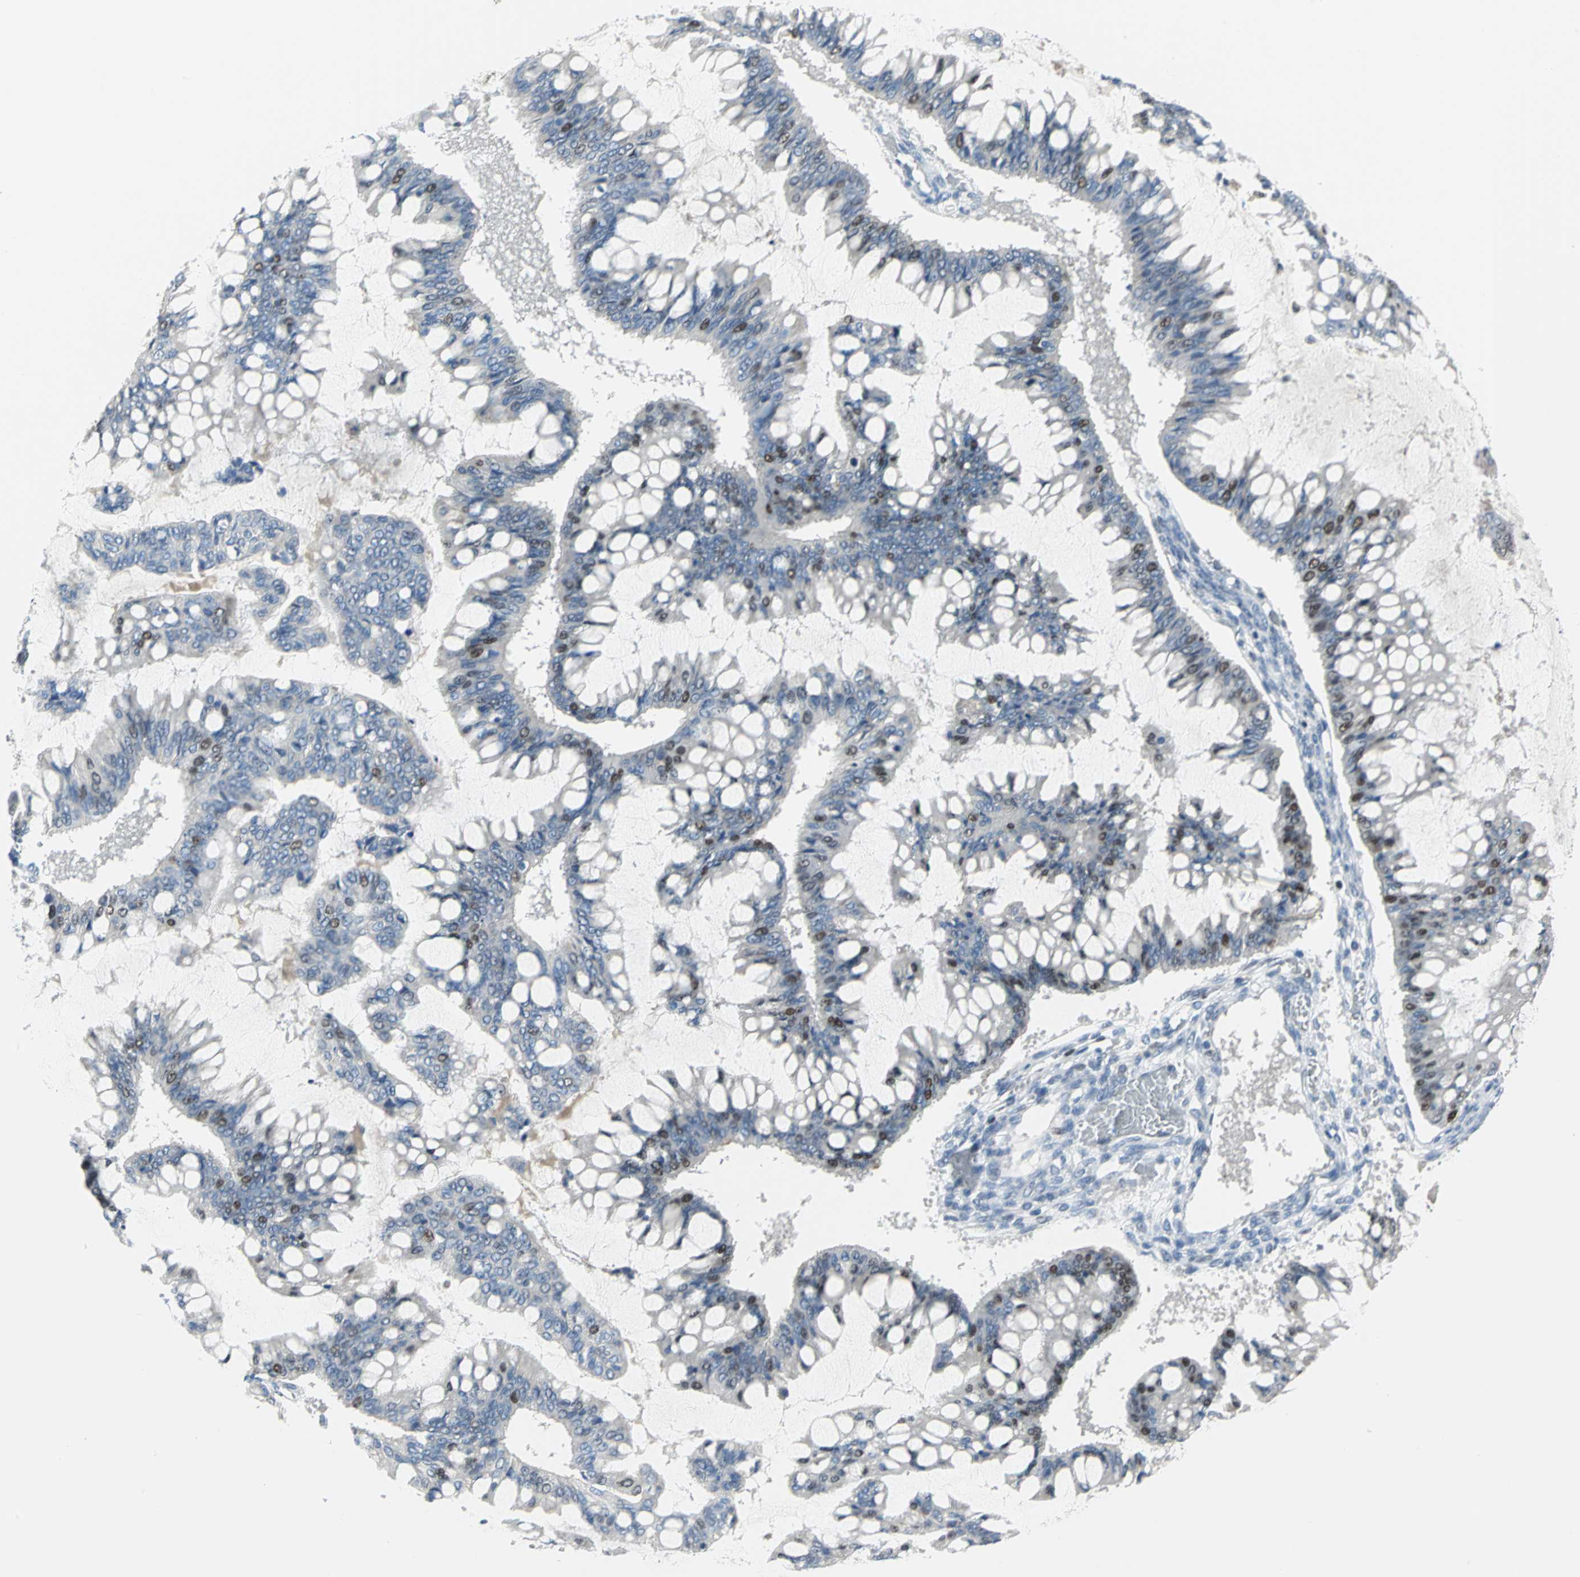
{"staining": {"intensity": "strong", "quantity": "<25%", "location": "nuclear"}, "tissue": "ovarian cancer", "cell_type": "Tumor cells", "image_type": "cancer", "snomed": [{"axis": "morphology", "description": "Cystadenocarcinoma, mucinous, NOS"}, {"axis": "topography", "description": "Ovary"}], "caption": "Strong nuclear protein positivity is seen in about <25% of tumor cells in ovarian cancer (mucinous cystadenocarcinoma).", "gene": "MCM4", "patient": {"sex": "female", "age": 73}}